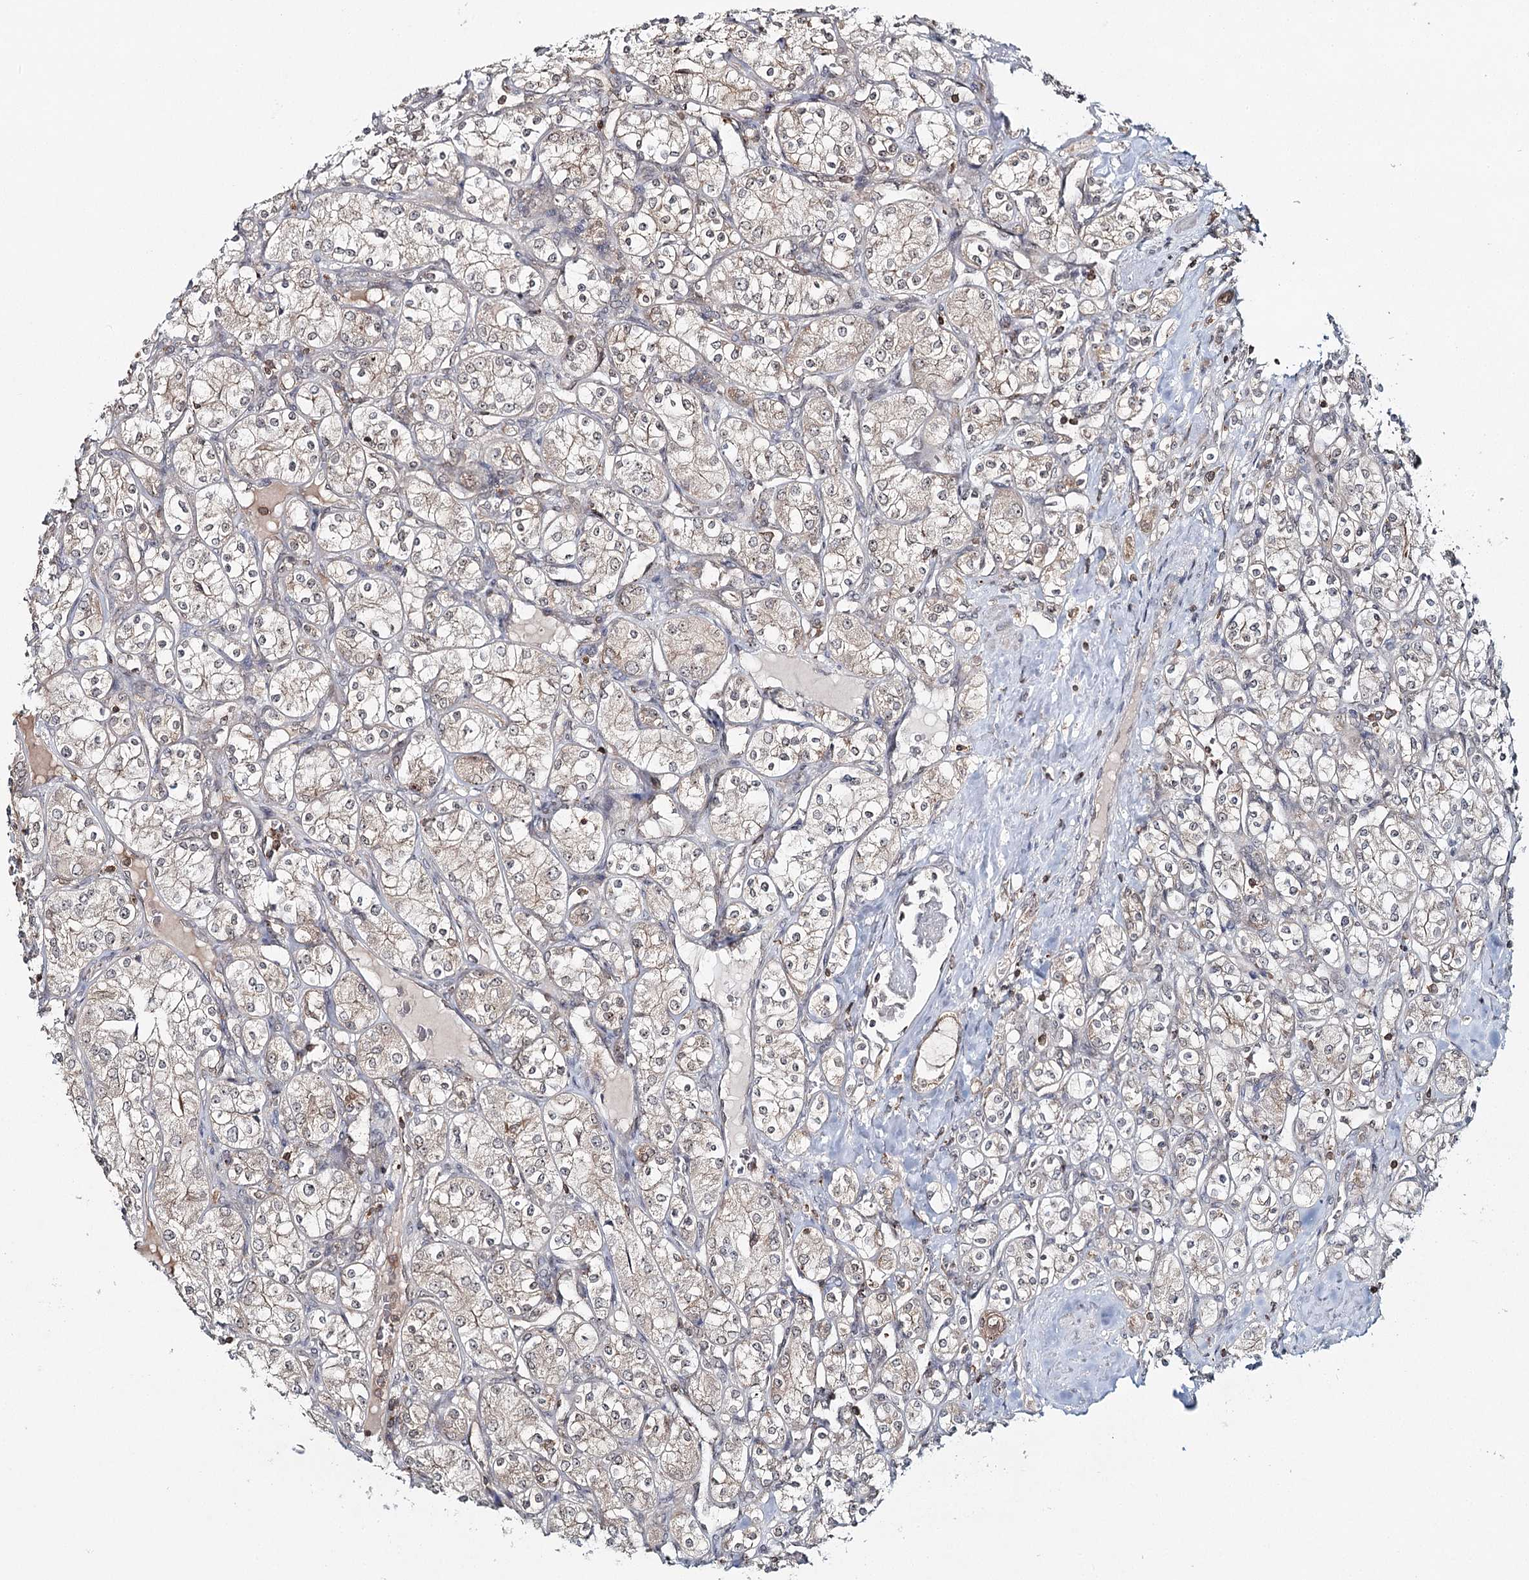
{"staining": {"intensity": "weak", "quantity": "<25%", "location": "cytoplasmic/membranous"}, "tissue": "renal cancer", "cell_type": "Tumor cells", "image_type": "cancer", "snomed": [{"axis": "morphology", "description": "Adenocarcinoma, NOS"}, {"axis": "topography", "description": "Kidney"}], "caption": "An image of human renal adenocarcinoma is negative for staining in tumor cells.", "gene": "FAM120B", "patient": {"sex": "male", "age": 77}}